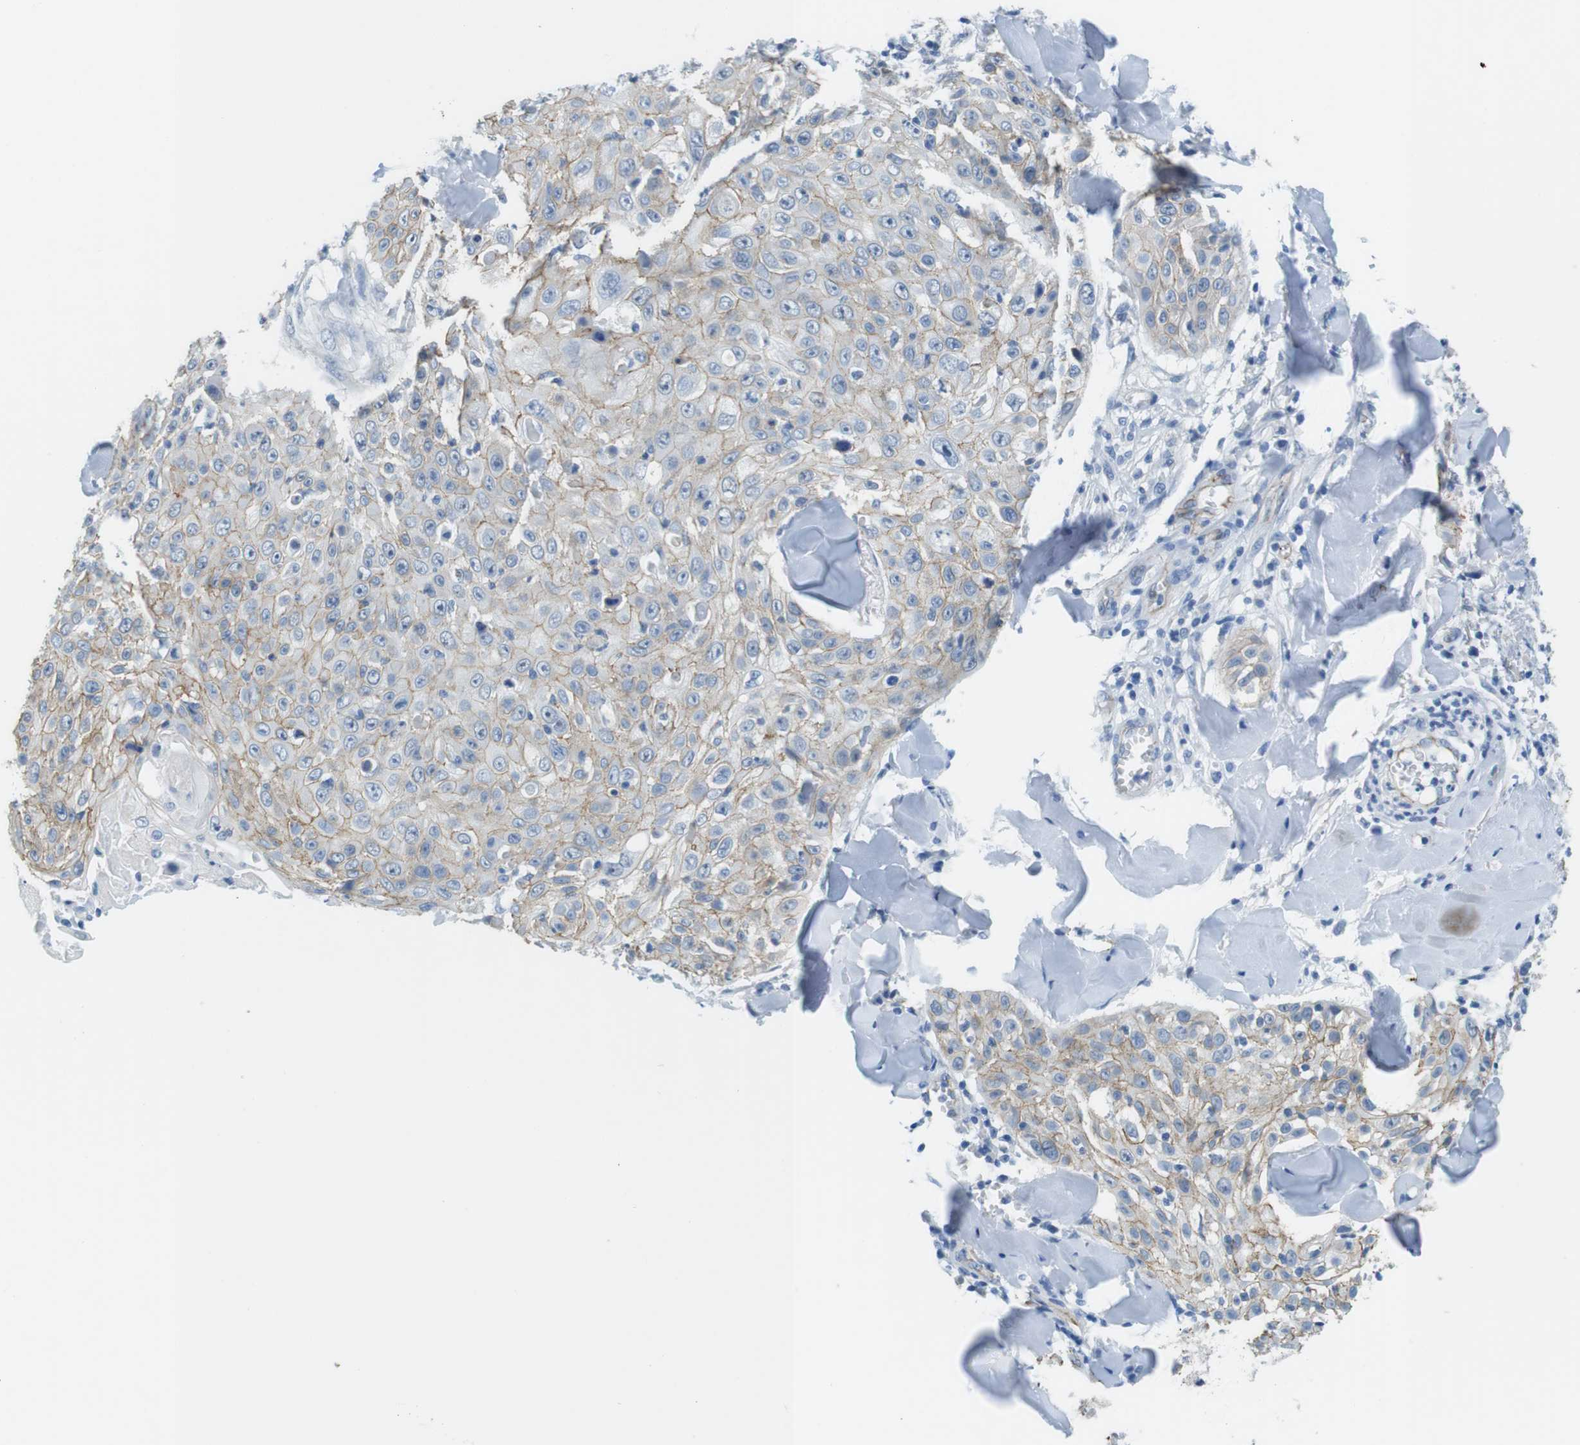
{"staining": {"intensity": "weak", "quantity": "25%-75%", "location": "cytoplasmic/membranous"}, "tissue": "skin cancer", "cell_type": "Tumor cells", "image_type": "cancer", "snomed": [{"axis": "morphology", "description": "Squamous cell carcinoma, NOS"}, {"axis": "topography", "description": "Skin"}], "caption": "Immunohistochemical staining of human squamous cell carcinoma (skin) demonstrates low levels of weak cytoplasmic/membranous protein positivity in approximately 25%-75% of tumor cells.", "gene": "SLC6A6", "patient": {"sex": "male", "age": 86}}